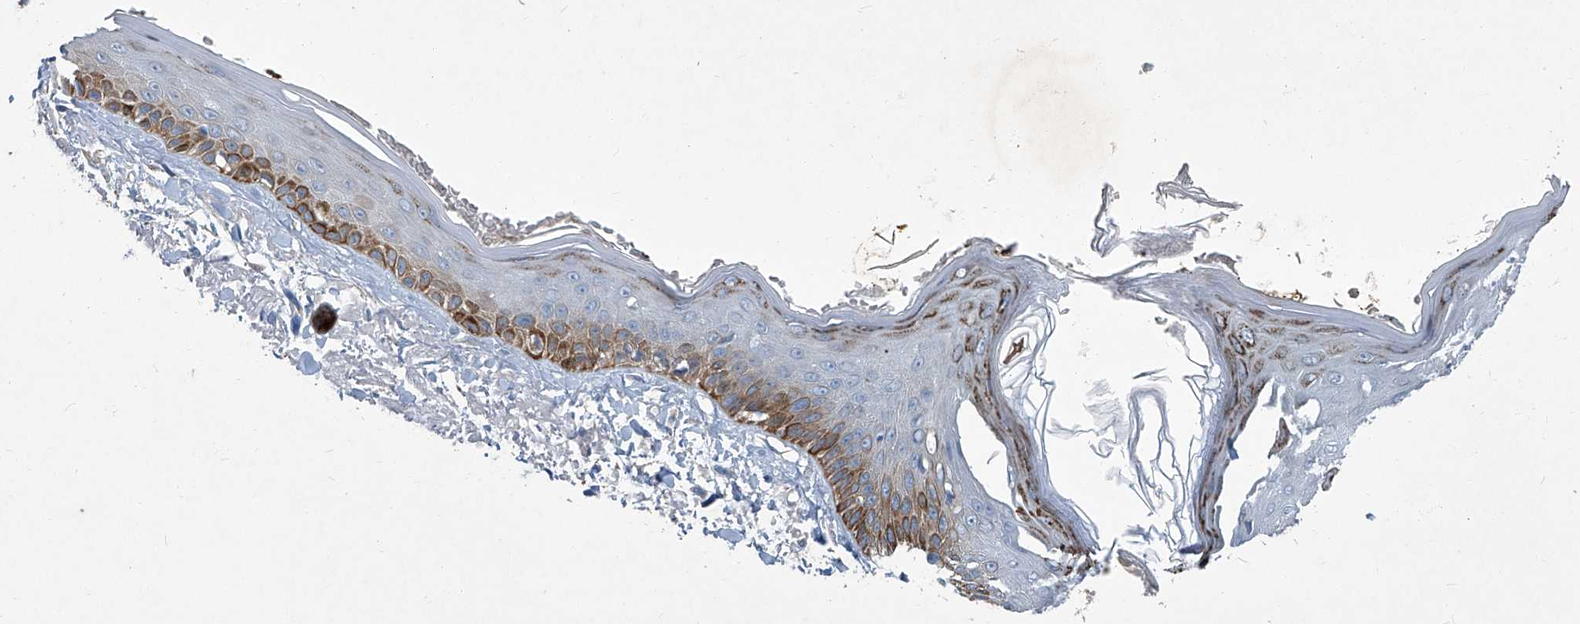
{"staining": {"intensity": "negative", "quantity": "none", "location": "none"}, "tissue": "skin", "cell_type": "Fibroblasts", "image_type": "normal", "snomed": [{"axis": "morphology", "description": "Normal tissue, NOS"}, {"axis": "topography", "description": "Skin"}, {"axis": "topography", "description": "Skeletal muscle"}], "caption": "The immunohistochemistry (IHC) image has no significant staining in fibroblasts of skin. (DAB (3,3'-diaminobenzidine) immunohistochemistry (IHC) with hematoxylin counter stain).", "gene": "SLC26A11", "patient": {"sex": "male", "age": 83}}